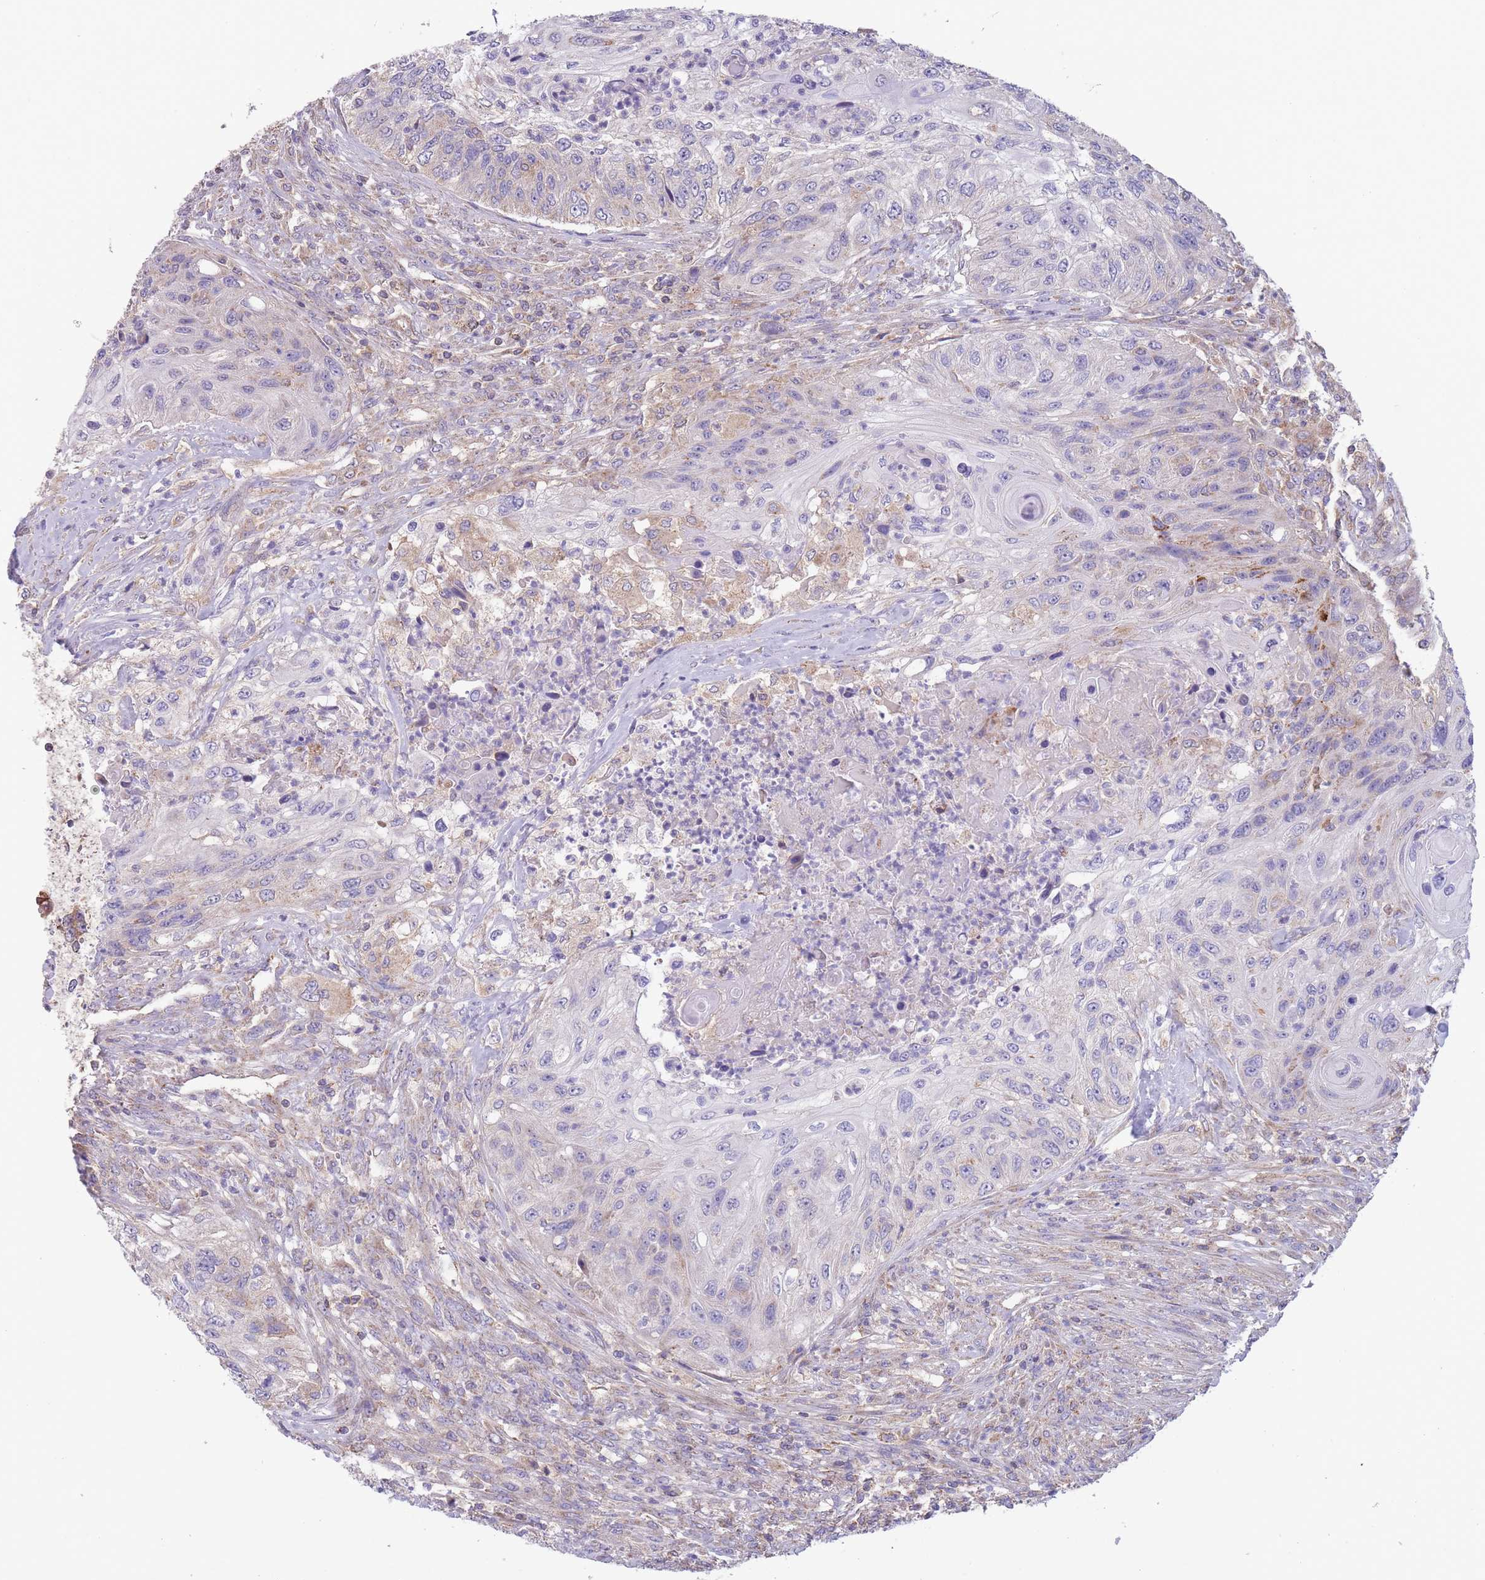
{"staining": {"intensity": "weak", "quantity": "<25%", "location": "cytoplasmic/membranous"}, "tissue": "urothelial cancer", "cell_type": "Tumor cells", "image_type": "cancer", "snomed": [{"axis": "morphology", "description": "Urothelial carcinoma, High grade"}, {"axis": "topography", "description": "Urinary bladder"}], "caption": "Photomicrograph shows no significant protein expression in tumor cells of urothelial cancer. (DAB IHC visualized using brightfield microscopy, high magnification).", "gene": "SLC25A42", "patient": {"sex": "female", "age": 60}}